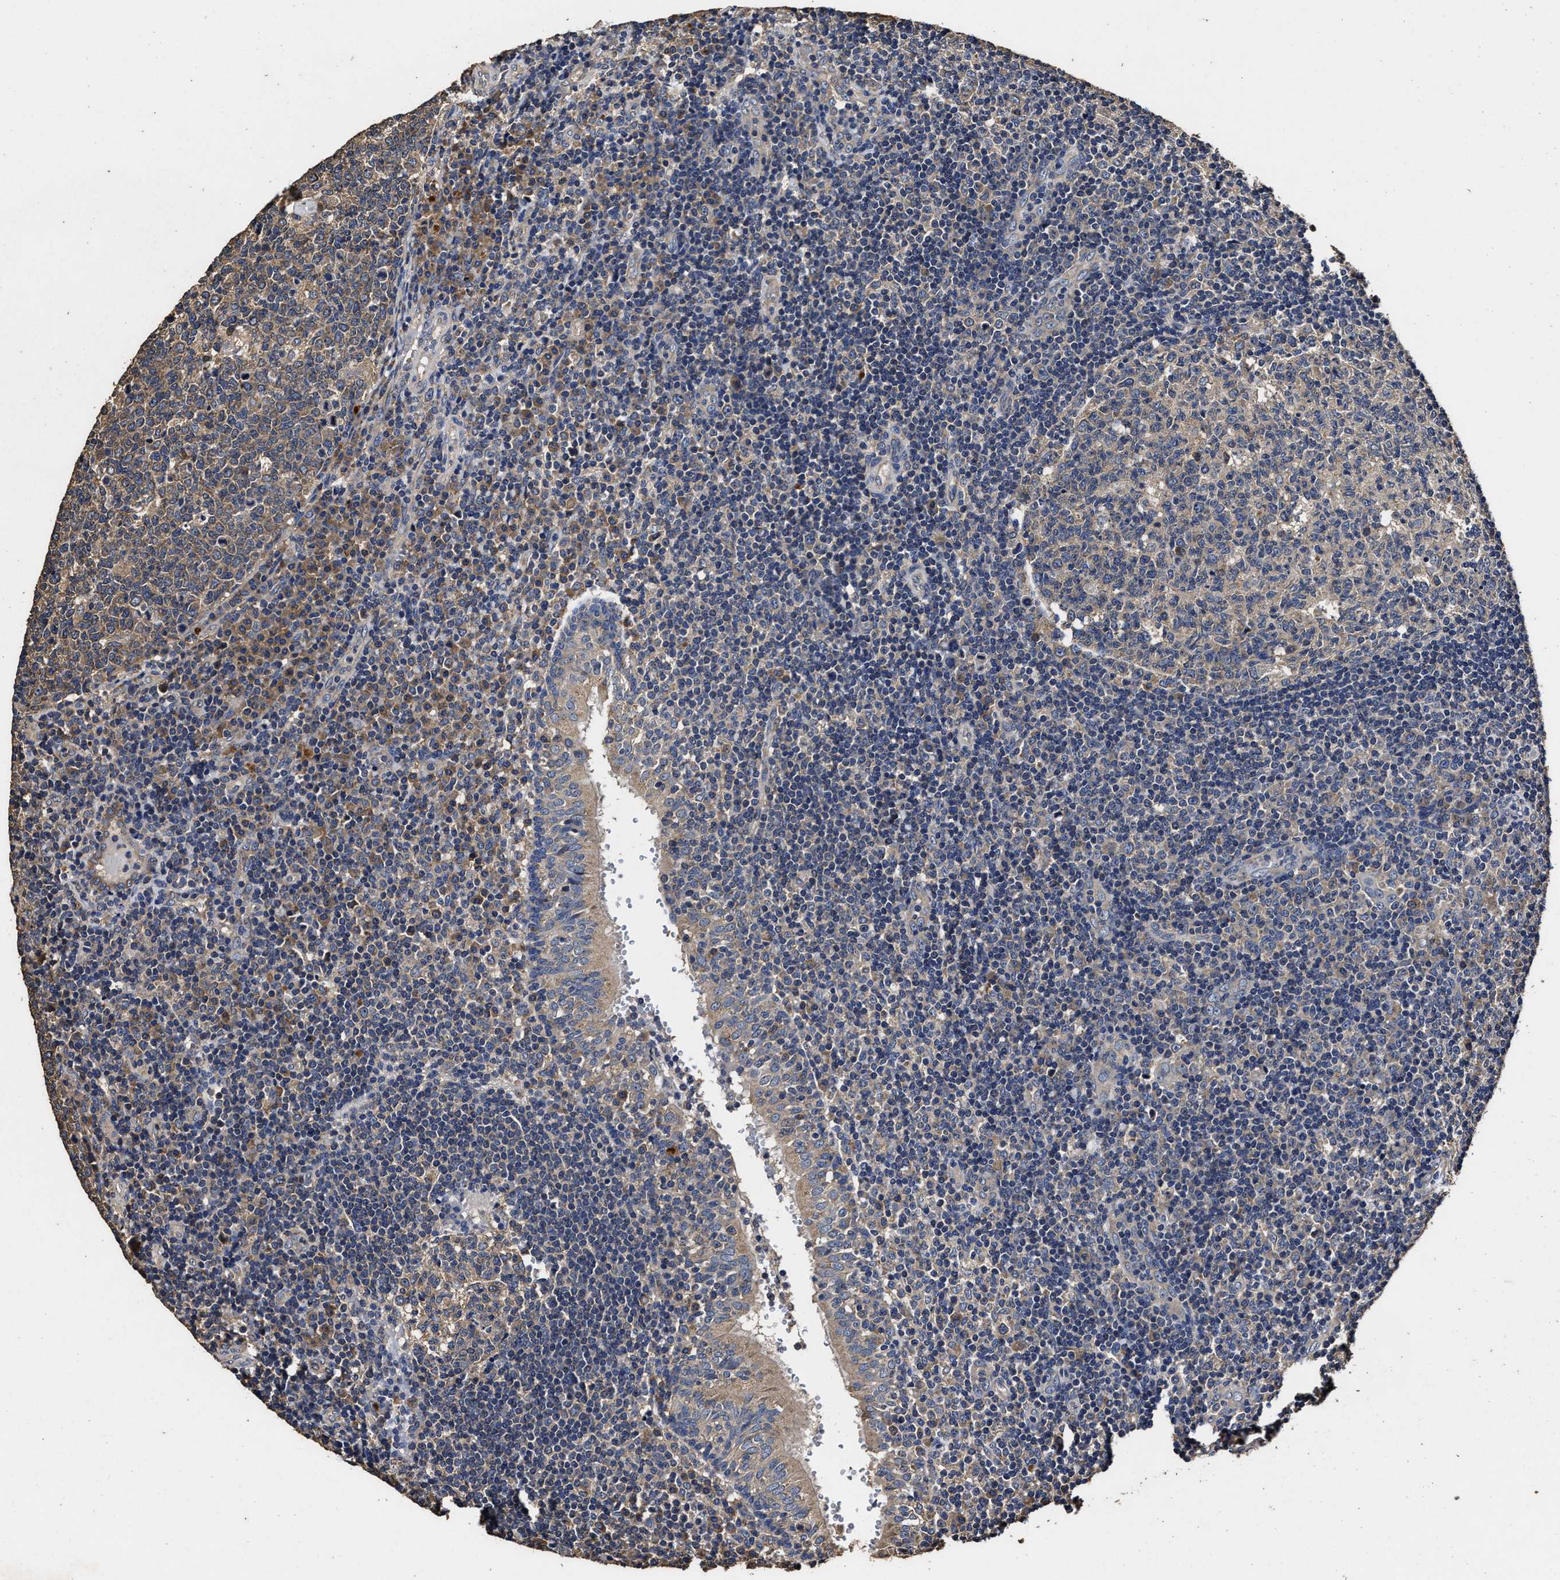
{"staining": {"intensity": "weak", "quantity": ">75%", "location": "cytoplasmic/membranous"}, "tissue": "tonsil", "cell_type": "Germinal center cells", "image_type": "normal", "snomed": [{"axis": "morphology", "description": "Normal tissue, NOS"}, {"axis": "topography", "description": "Tonsil"}], "caption": "Immunohistochemistry micrograph of normal human tonsil stained for a protein (brown), which reveals low levels of weak cytoplasmic/membranous expression in approximately >75% of germinal center cells.", "gene": "PPM1K", "patient": {"sex": "female", "age": 40}}